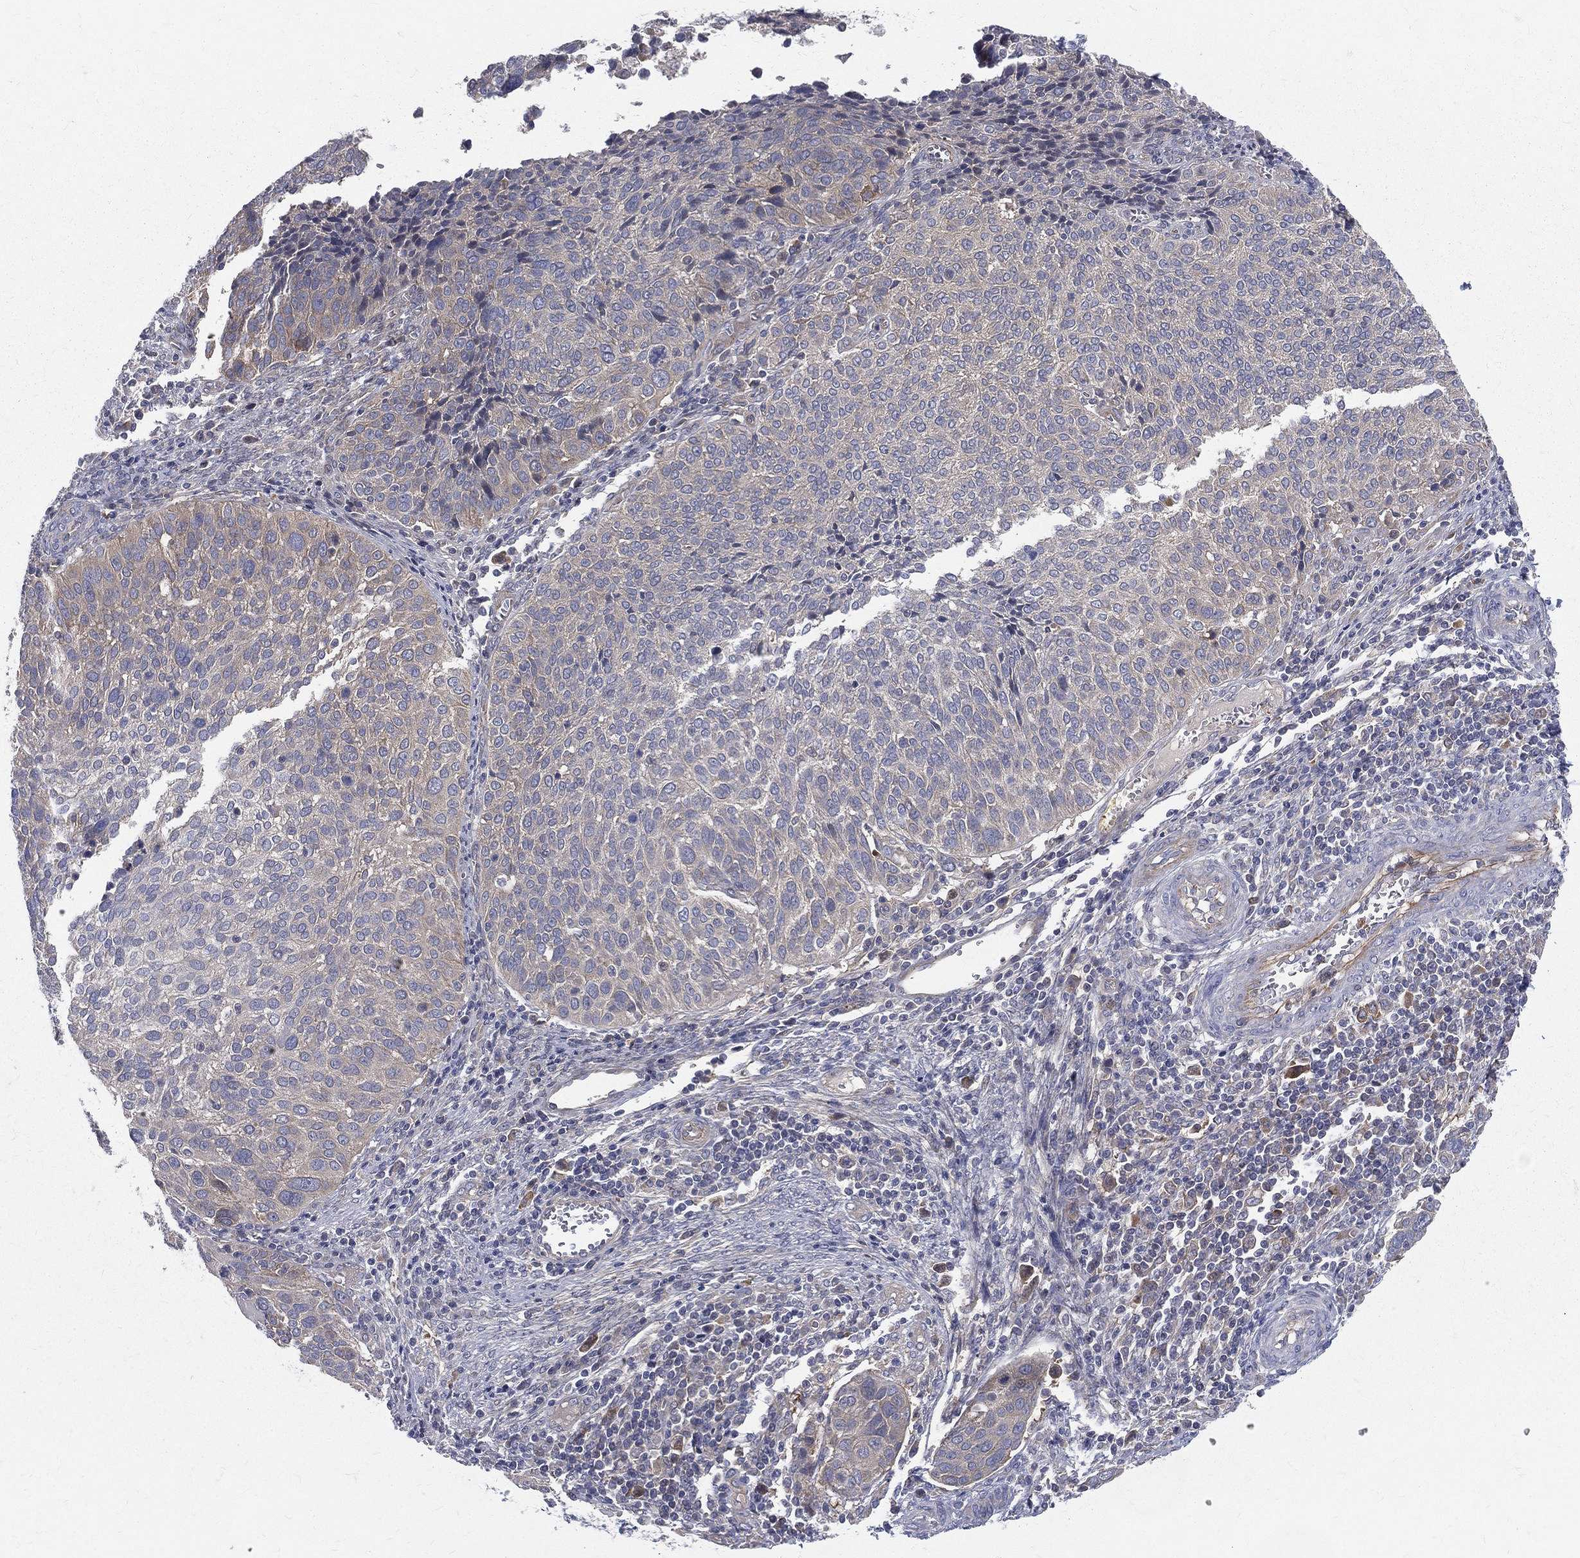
{"staining": {"intensity": "weak", "quantity": "<25%", "location": "cytoplasmic/membranous"}, "tissue": "cervical cancer", "cell_type": "Tumor cells", "image_type": "cancer", "snomed": [{"axis": "morphology", "description": "Squamous cell carcinoma, NOS"}, {"axis": "topography", "description": "Cervix"}], "caption": "This is an immunohistochemistry (IHC) photomicrograph of human cervical squamous cell carcinoma. There is no staining in tumor cells.", "gene": "POMZP3", "patient": {"sex": "female", "age": 39}}